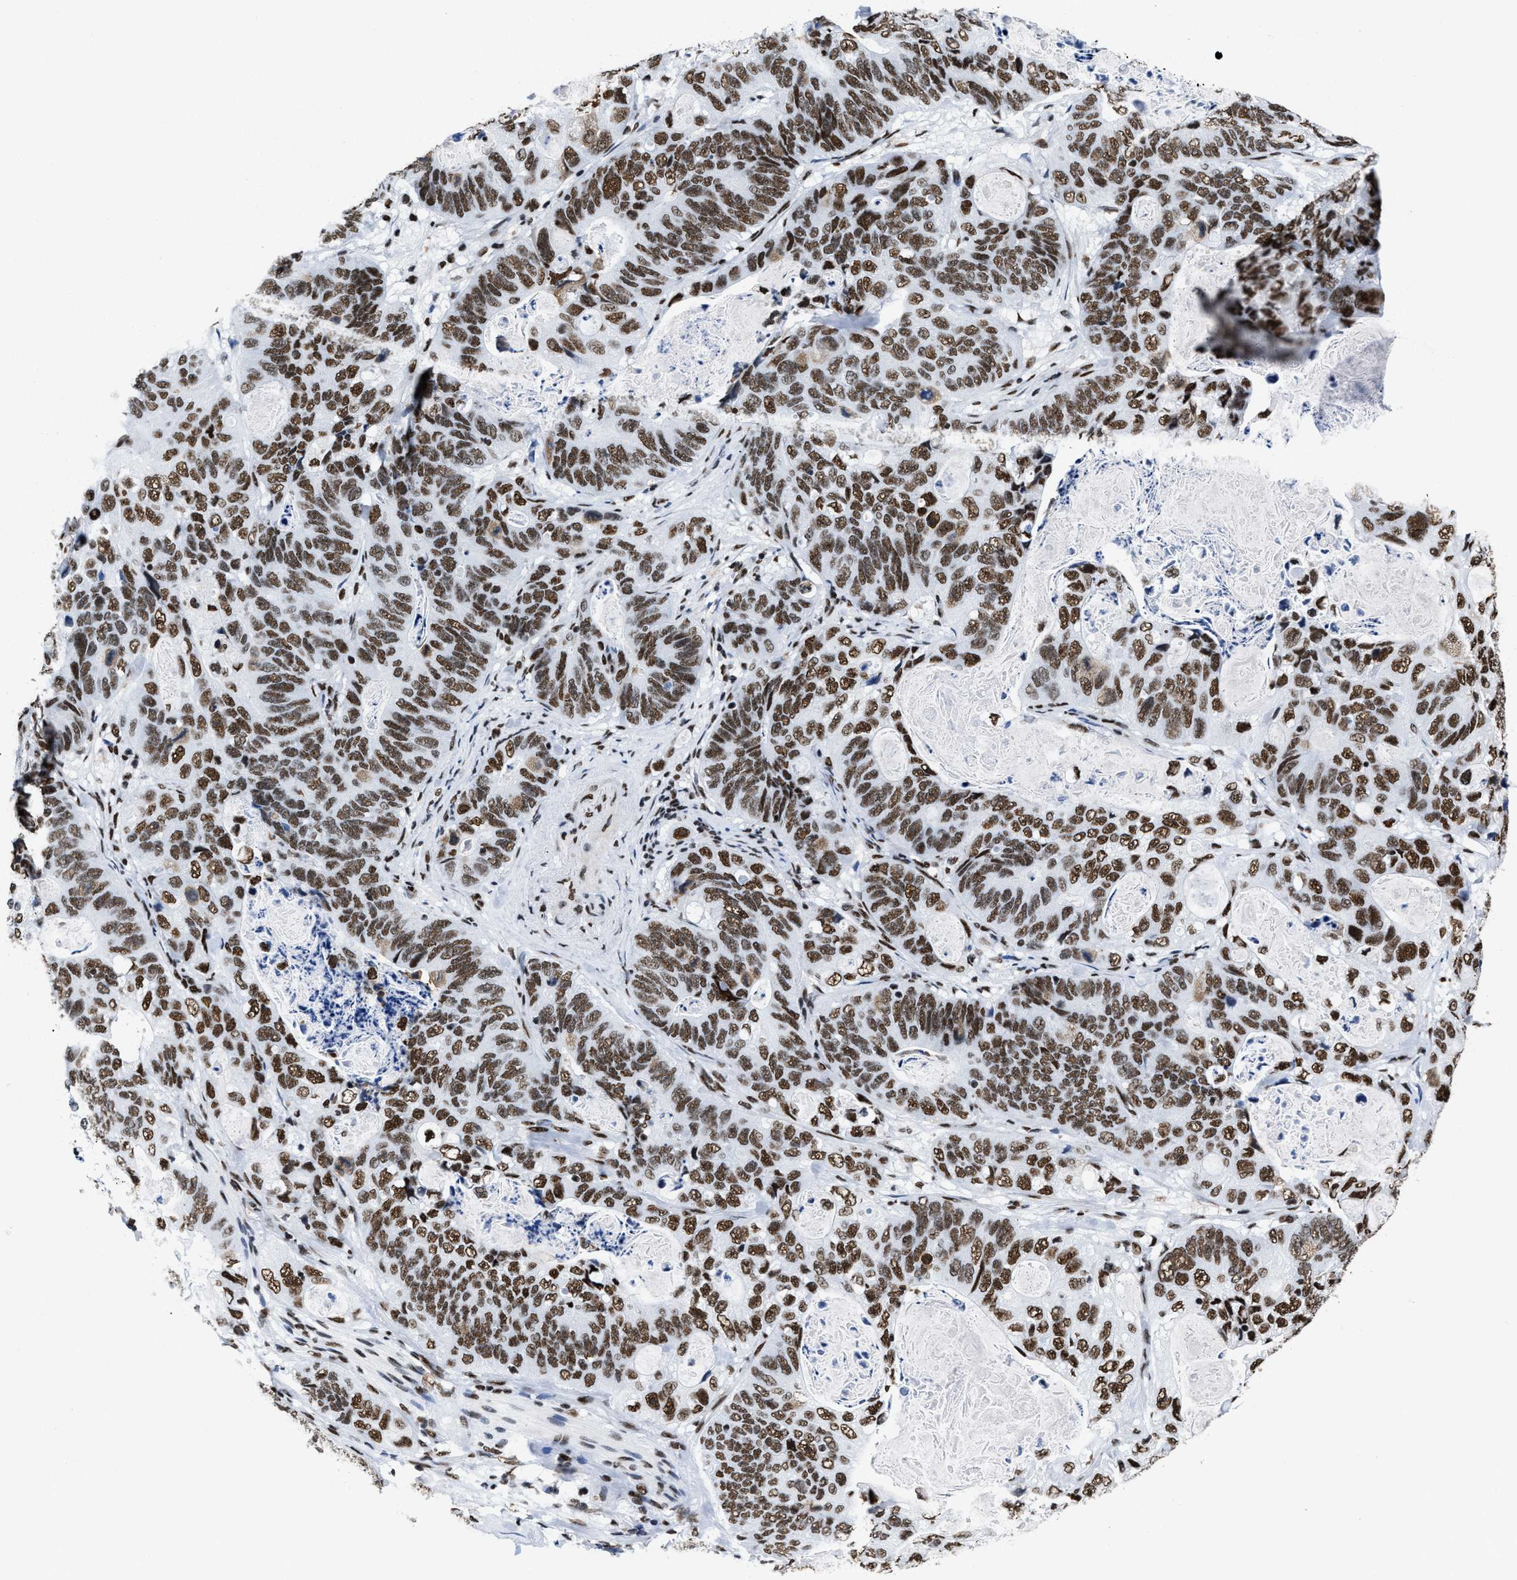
{"staining": {"intensity": "strong", "quantity": ">75%", "location": "nuclear"}, "tissue": "stomach cancer", "cell_type": "Tumor cells", "image_type": "cancer", "snomed": [{"axis": "morphology", "description": "Normal tissue, NOS"}, {"axis": "morphology", "description": "Adenocarcinoma, NOS"}, {"axis": "topography", "description": "Stomach"}], "caption": "Immunohistochemical staining of human stomach cancer (adenocarcinoma) demonstrates high levels of strong nuclear positivity in about >75% of tumor cells. Nuclei are stained in blue.", "gene": "SMARCC2", "patient": {"sex": "female", "age": 89}}